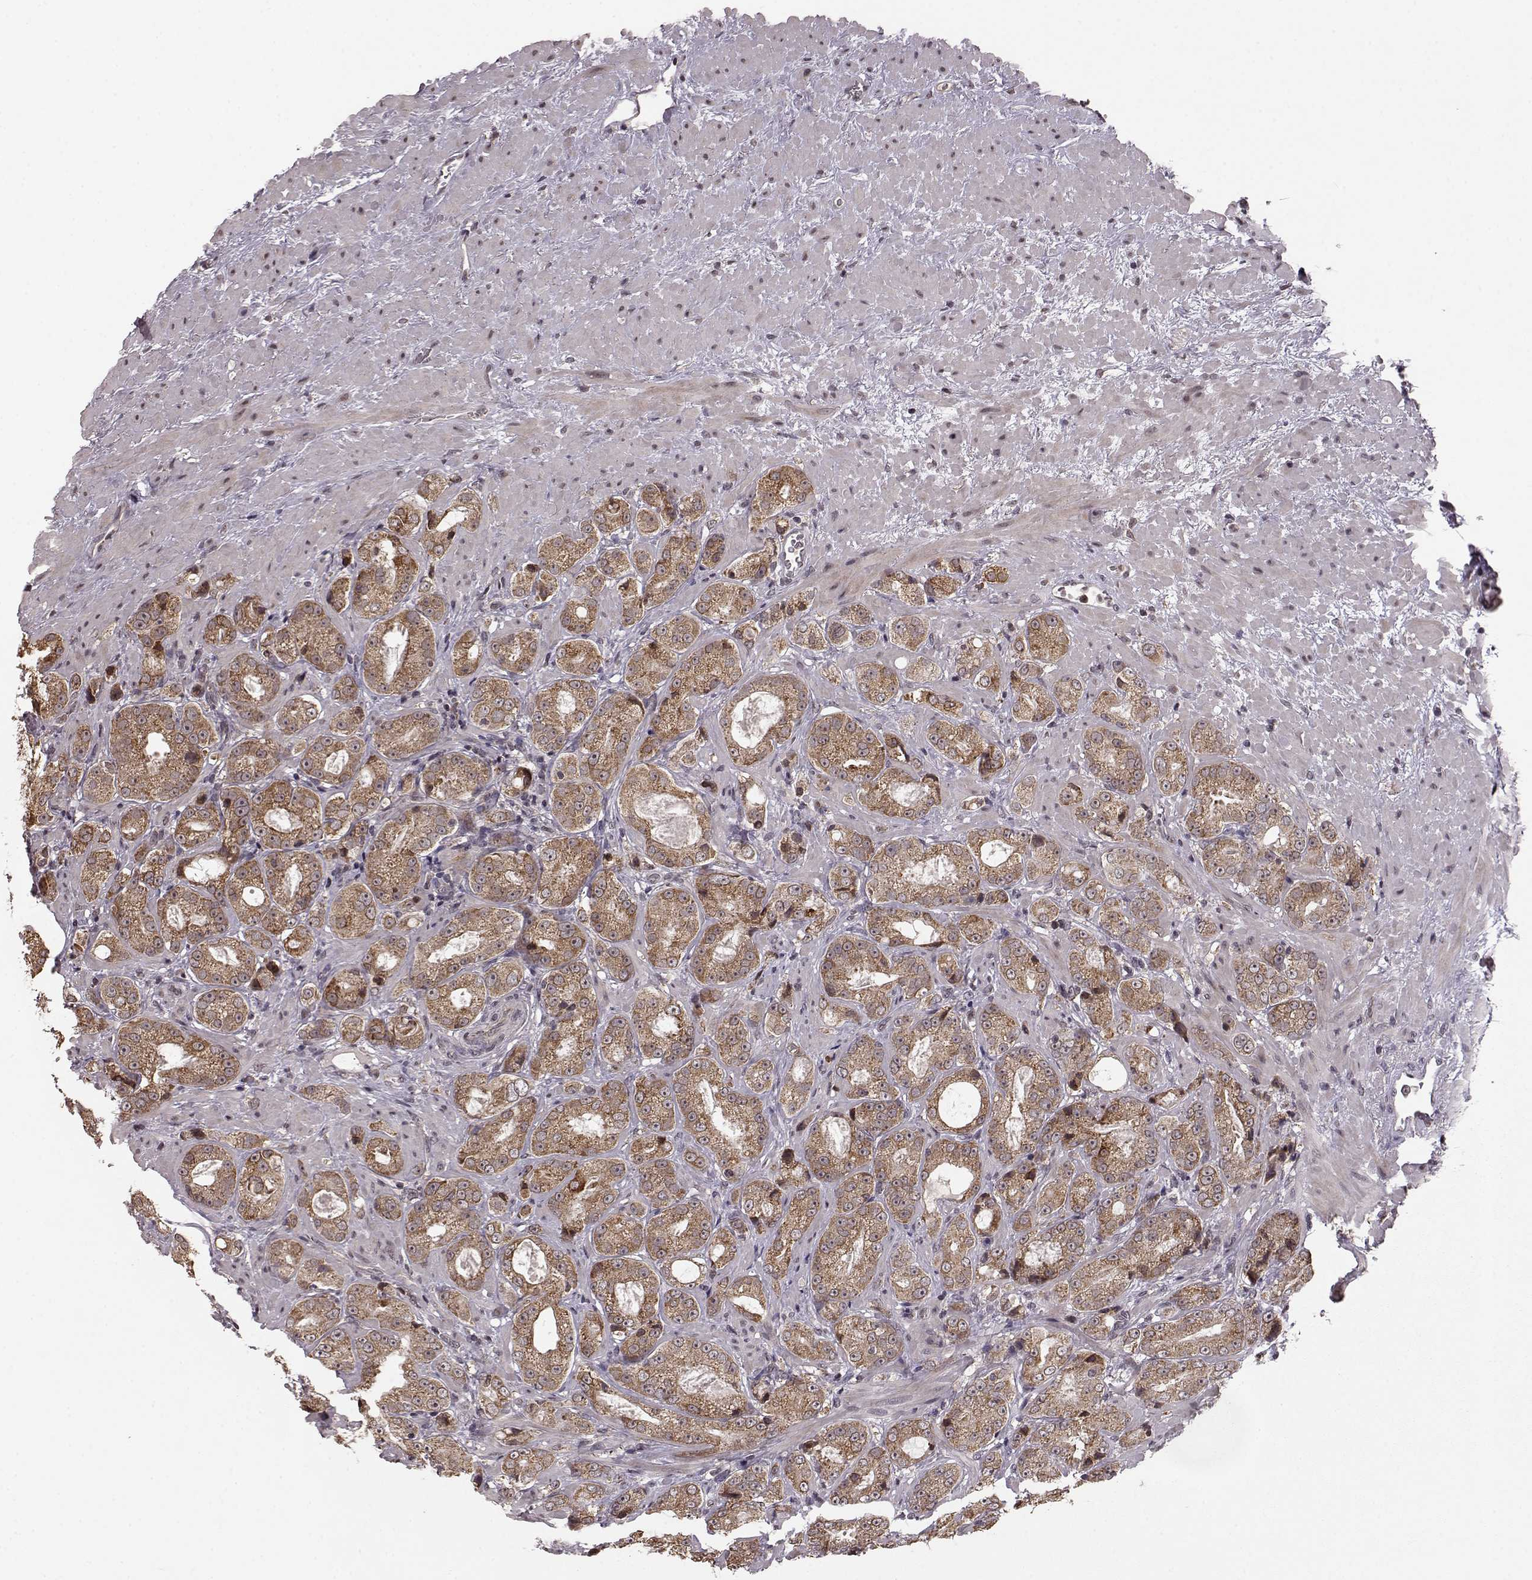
{"staining": {"intensity": "moderate", "quantity": ">75%", "location": "cytoplasmic/membranous"}, "tissue": "prostate cancer", "cell_type": "Tumor cells", "image_type": "cancer", "snomed": [{"axis": "morphology", "description": "Normal tissue, NOS"}, {"axis": "morphology", "description": "Adenocarcinoma, High grade"}, {"axis": "topography", "description": "Prostate"}], "caption": "Immunohistochemistry (IHC) (DAB) staining of human prostate cancer (adenocarcinoma (high-grade)) exhibits moderate cytoplasmic/membranous protein expression in approximately >75% of tumor cells. Using DAB (brown) and hematoxylin (blue) stains, captured at high magnification using brightfield microscopy.", "gene": "ELOVL5", "patient": {"sex": "male", "age": 83}}